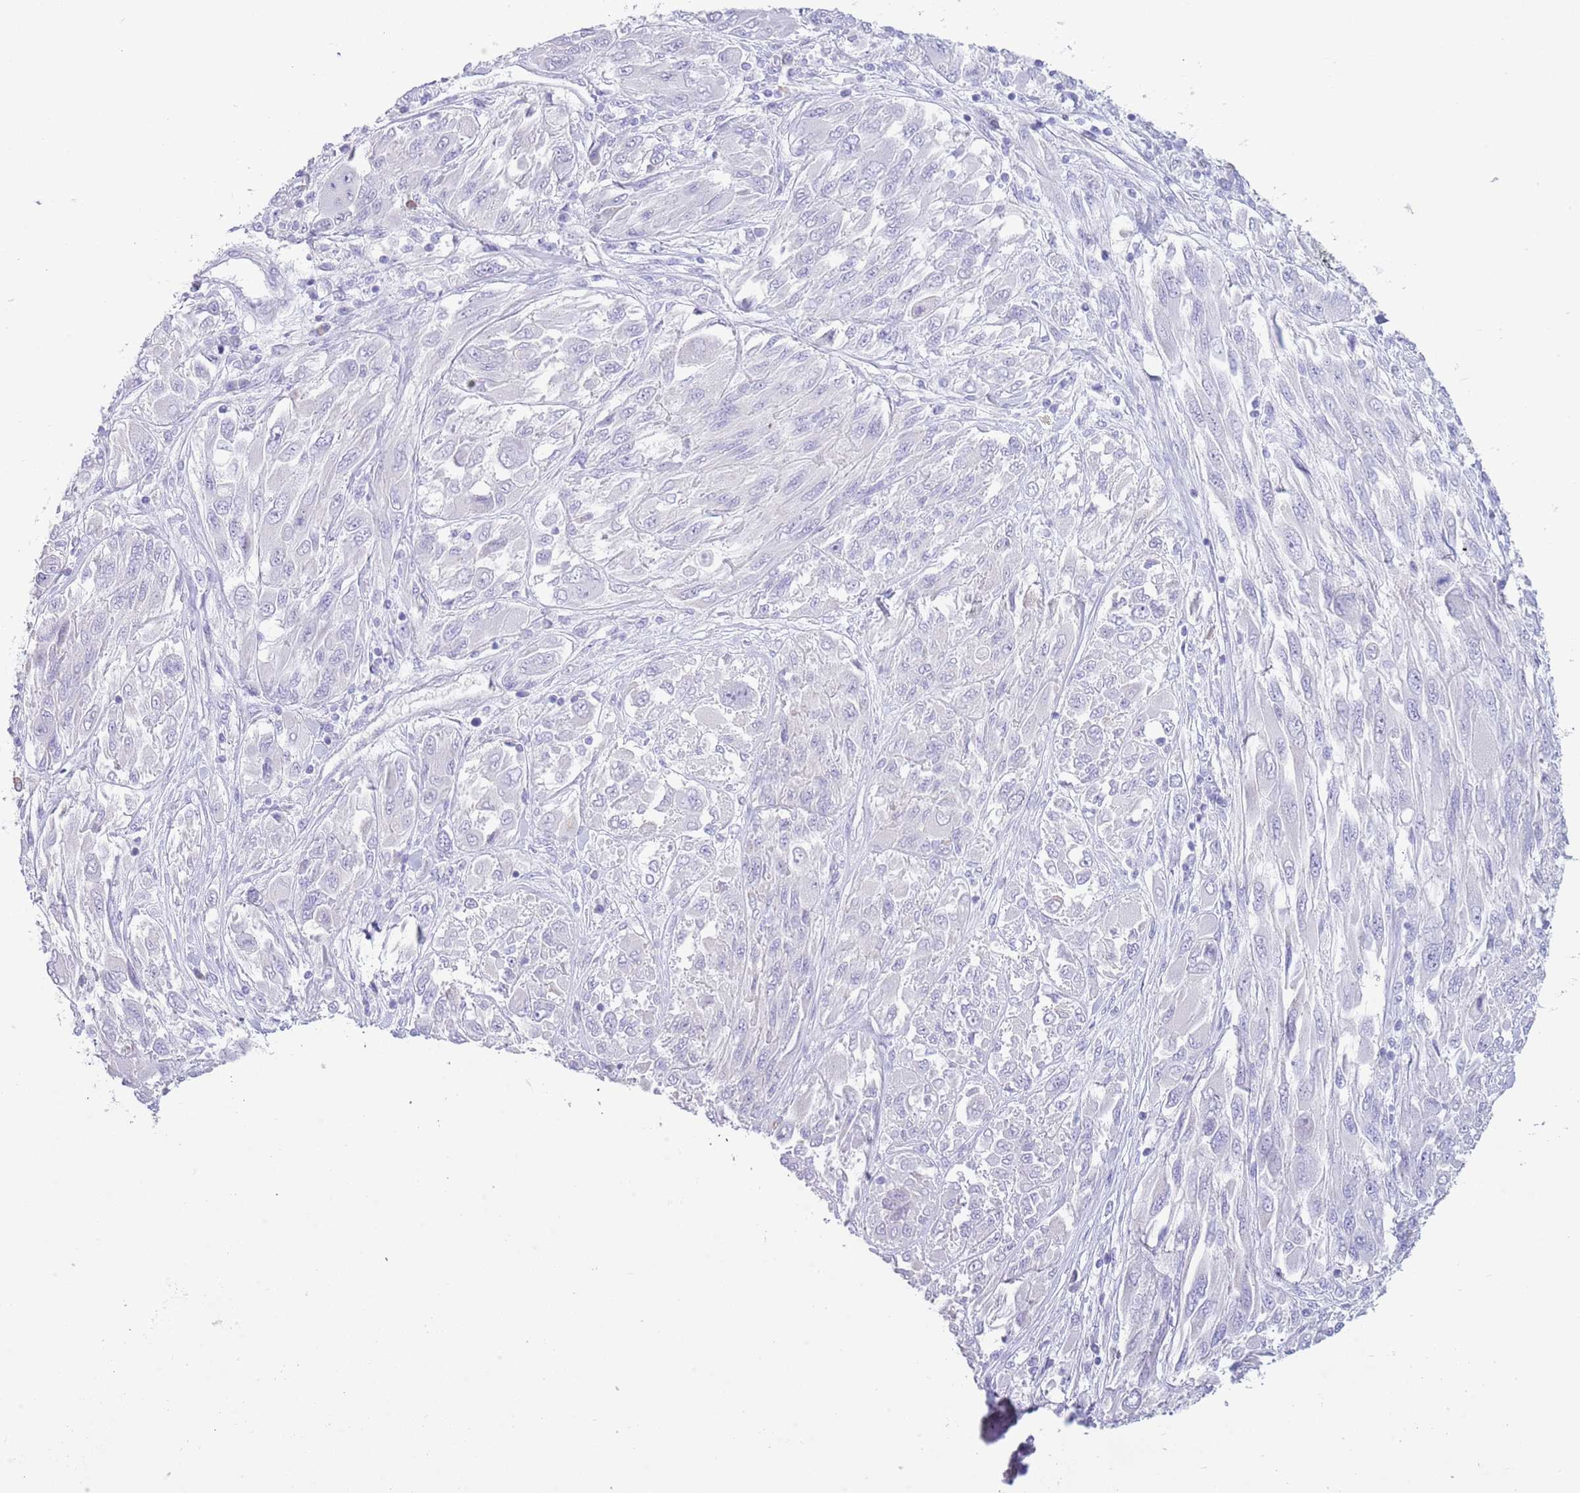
{"staining": {"intensity": "negative", "quantity": "none", "location": "none"}, "tissue": "melanoma", "cell_type": "Tumor cells", "image_type": "cancer", "snomed": [{"axis": "morphology", "description": "Malignant melanoma, NOS"}, {"axis": "topography", "description": "Skin"}], "caption": "There is no significant expression in tumor cells of melanoma. (Immunohistochemistry, brightfield microscopy, high magnification).", "gene": "ACR", "patient": {"sex": "female", "age": 91}}